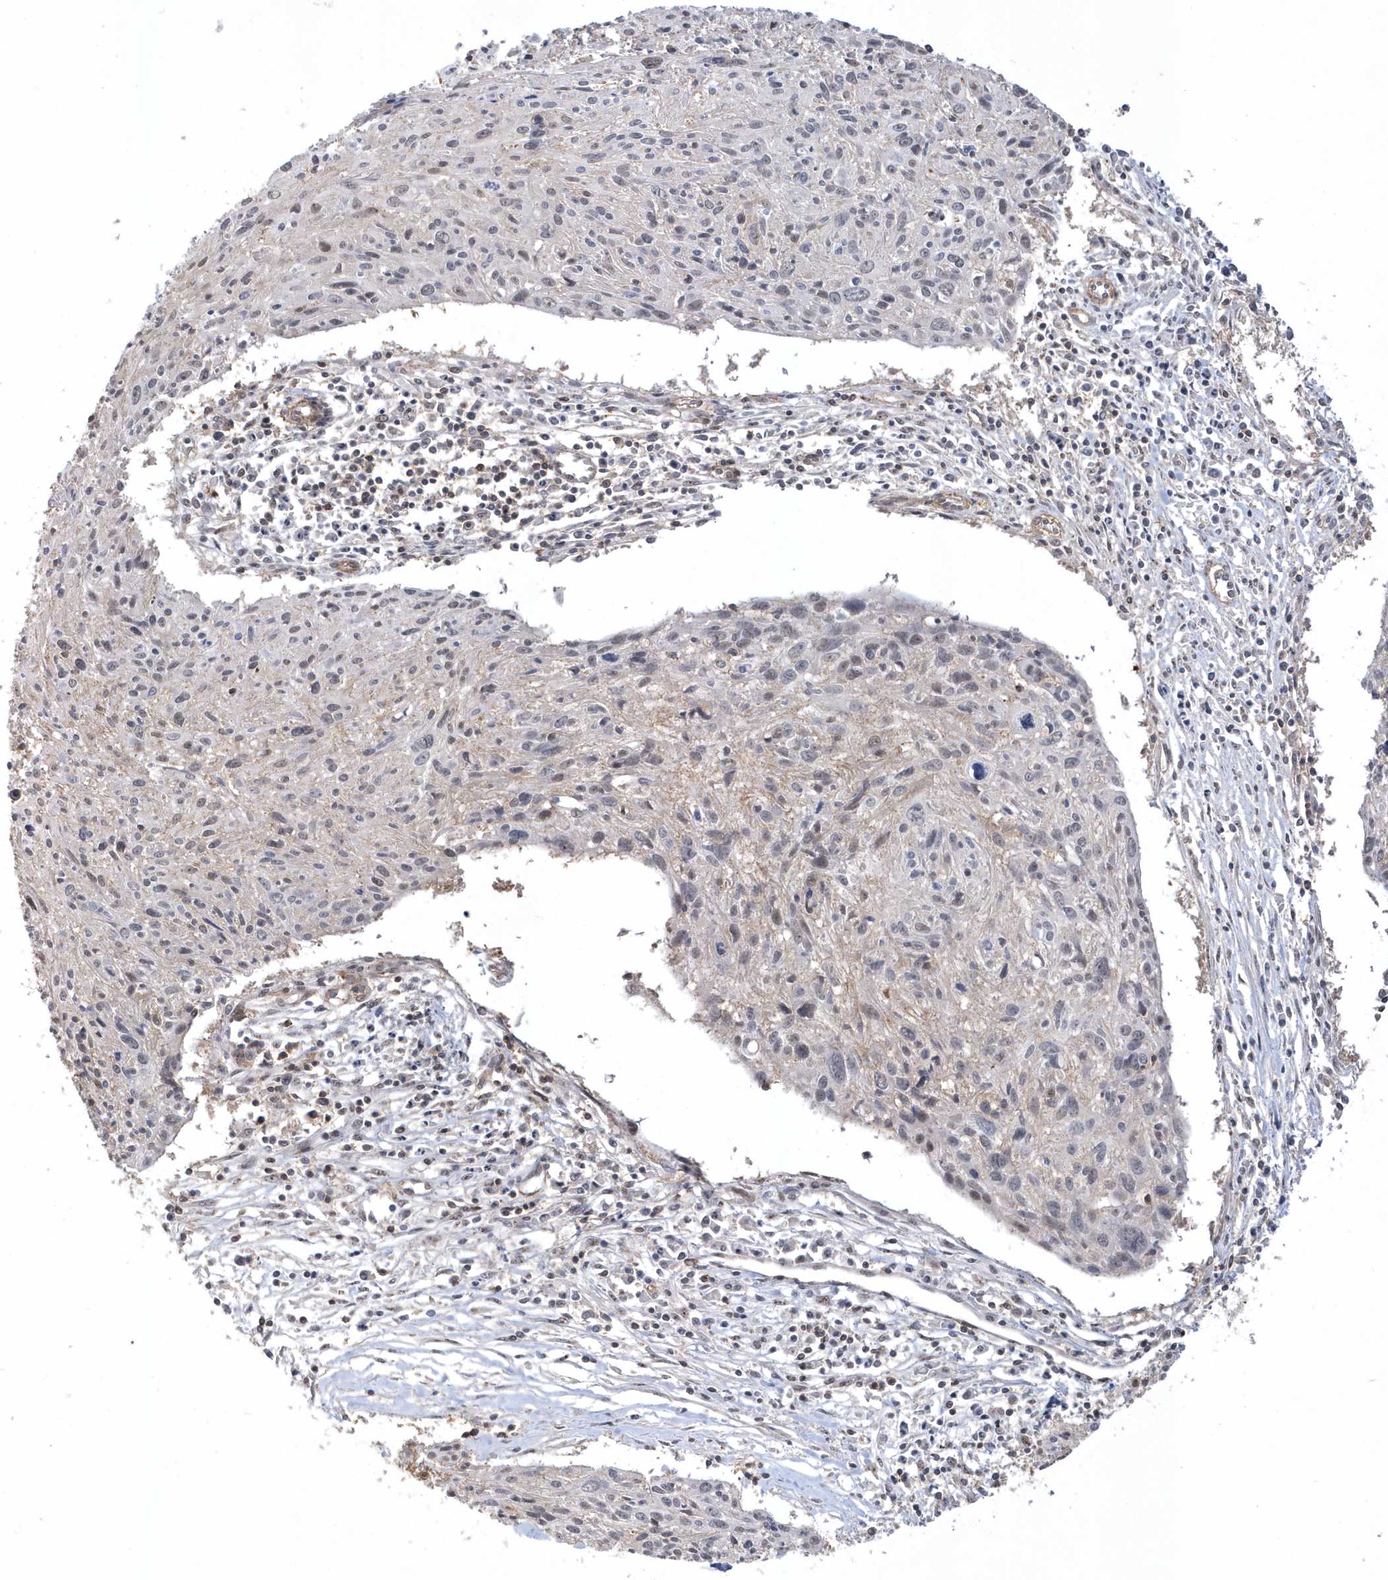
{"staining": {"intensity": "weak", "quantity": "<25%", "location": "cytoplasmic/membranous"}, "tissue": "cervical cancer", "cell_type": "Tumor cells", "image_type": "cancer", "snomed": [{"axis": "morphology", "description": "Squamous cell carcinoma, NOS"}, {"axis": "topography", "description": "Cervix"}], "caption": "Tumor cells show no significant protein expression in cervical cancer (squamous cell carcinoma).", "gene": "CRIP3", "patient": {"sex": "female", "age": 51}}